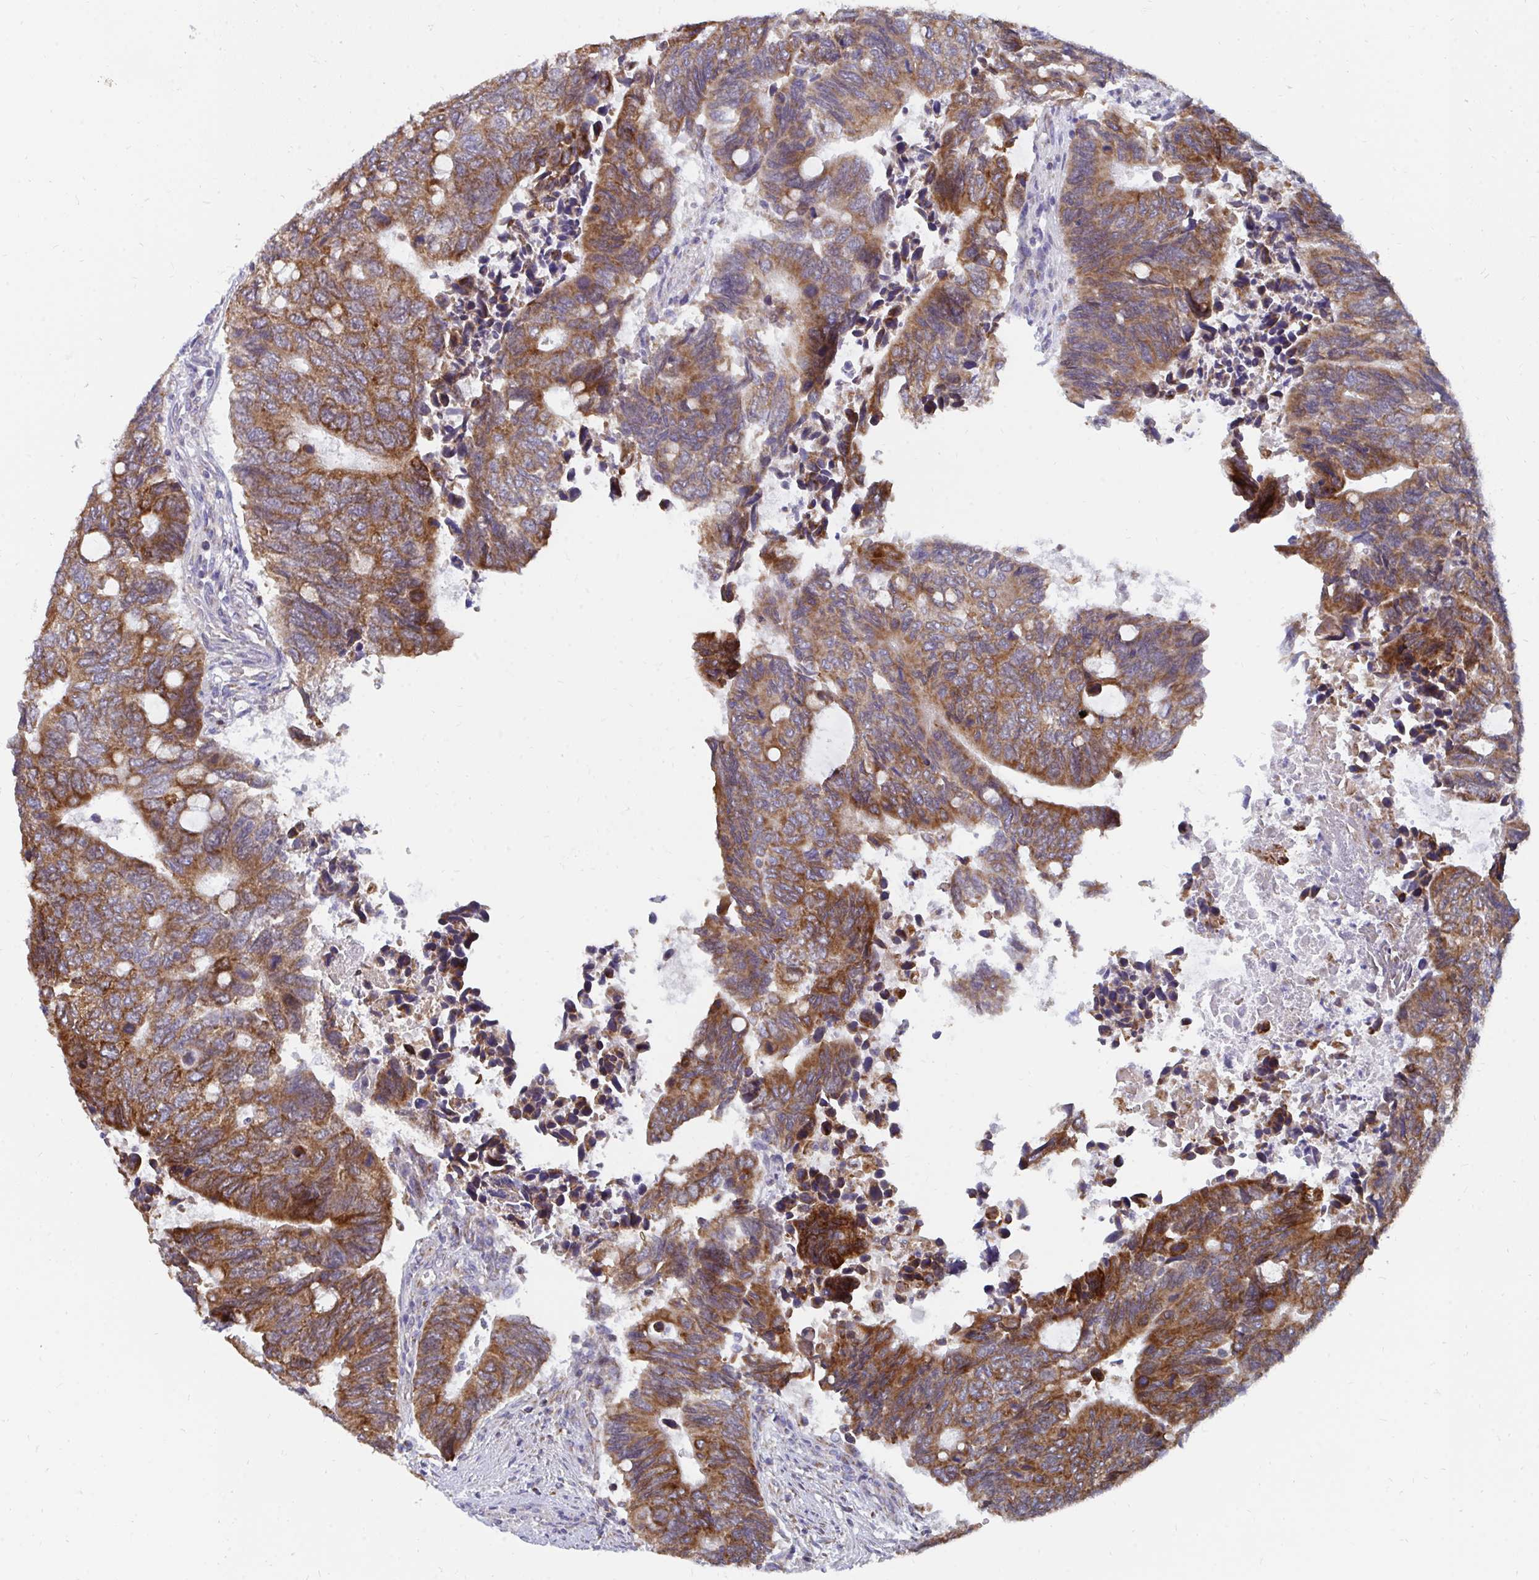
{"staining": {"intensity": "strong", "quantity": ">75%", "location": "cytoplasmic/membranous"}, "tissue": "colorectal cancer", "cell_type": "Tumor cells", "image_type": "cancer", "snomed": [{"axis": "morphology", "description": "Adenocarcinoma, NOS"}, {"axis": "topography", "description": "Colon"}], "caption": "IHC of human adenocarcinoma (colorectal) reveals high levels of strong cytoplasmic/membranous positivity in about >75% of tumor cells. Using DAB (brown) and hematoxylin (blue) stains, captured at high magnification using brightfield microscopy.", "gene": "PC", "patient": {"sex": "male", "age": 87}}